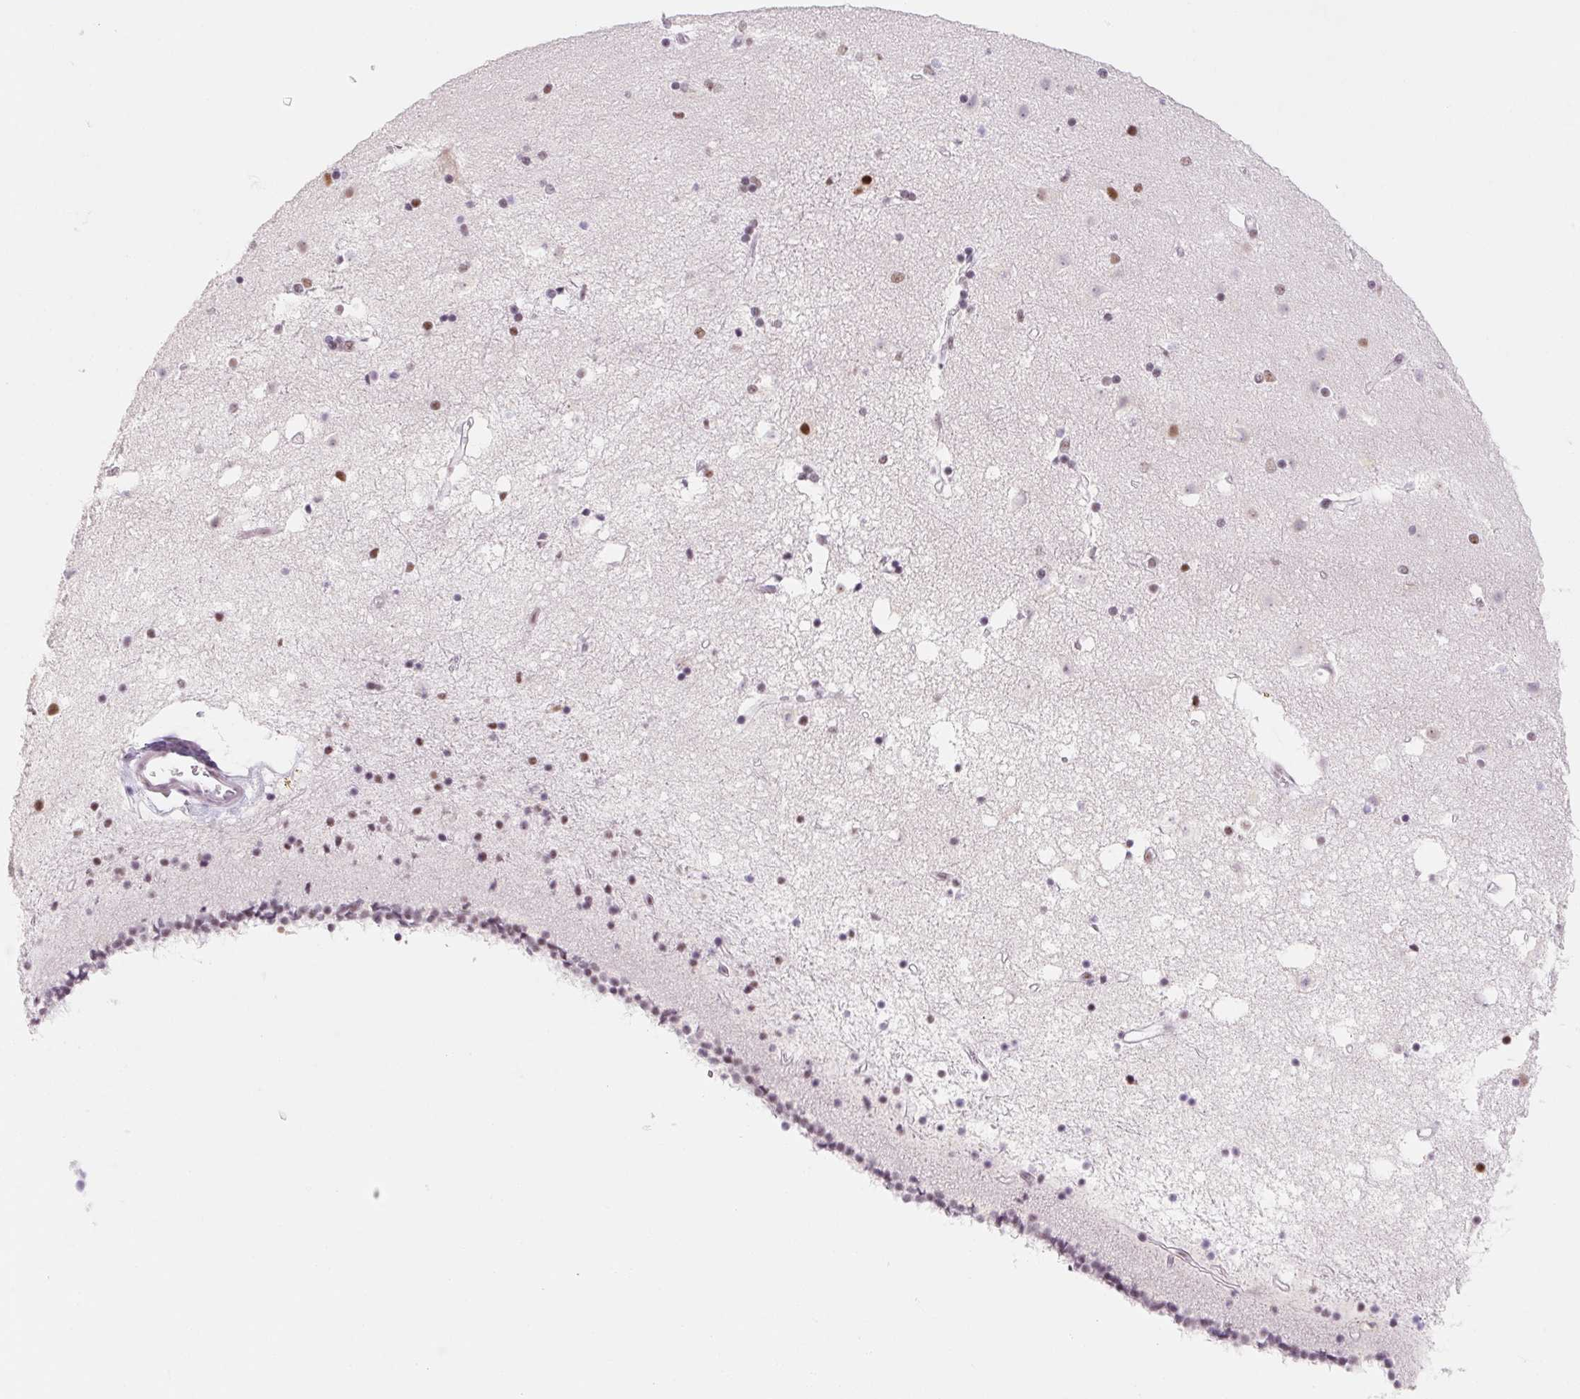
{"staining": {"intensity": "negative", "quantity": "none", "location": "none"}, "tissue": "caudate", "cell_type": "Glial cells", "image_type": "normal", "snomed": [{"axis": "morphology", "description": "Normal tissue, NOS"}, {"axis": "topography", "description": "Lateral ventricle wall"}], "caption": "Immunohistochemistry image of normal caudate: human caudate stained with DAB (3,3'-diaminobenzidine) exhibits no significant protein positivity in glial cells. (DAB immunohistochemistry visualized using brightfield microscopy, high magnification).", "gene": "ZIC4", "patient": {"sex": "female", "age": 71}}